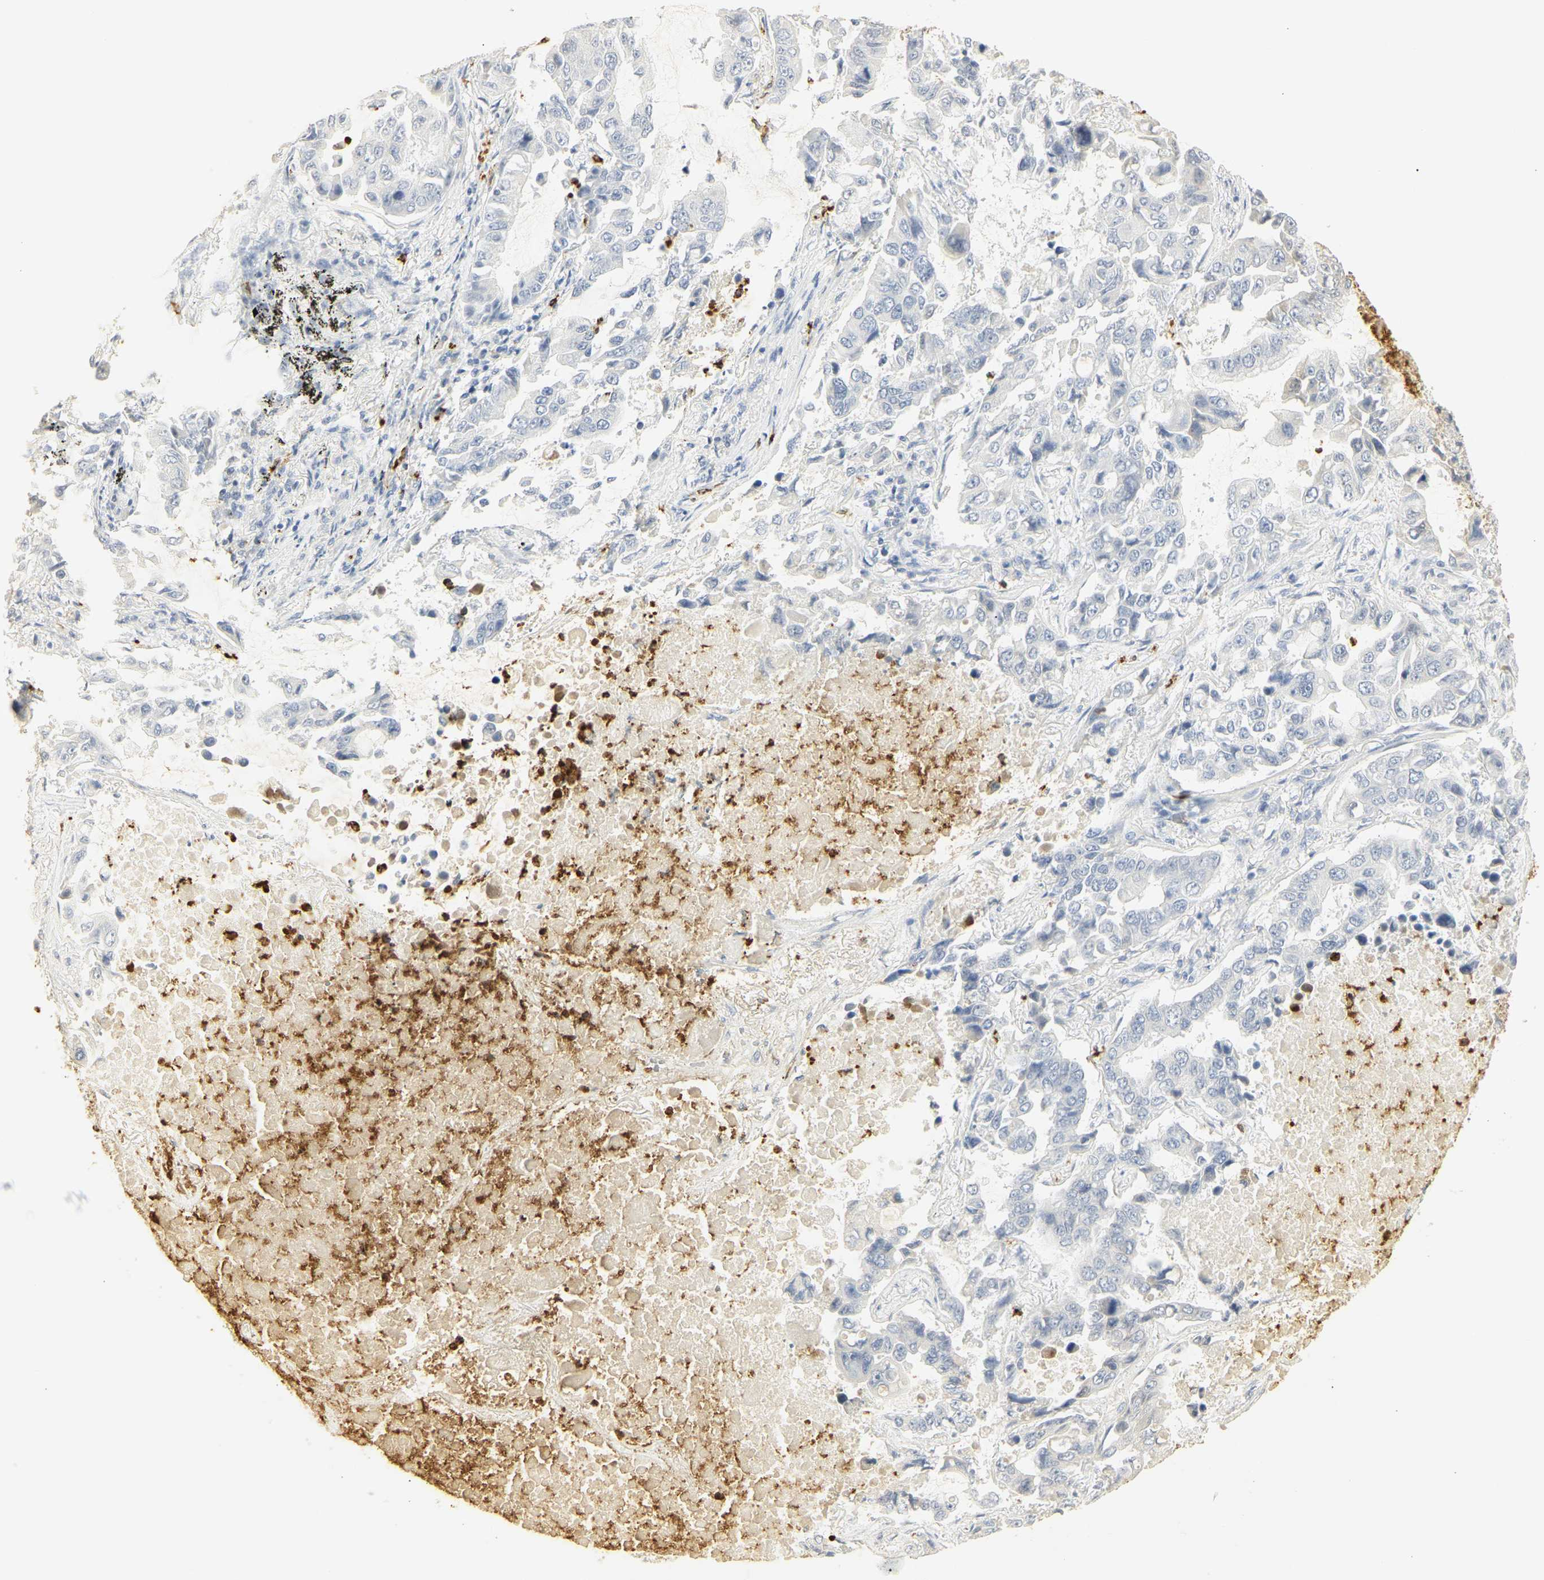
{"staining": {"intensity": "negative", "quantity": "none", "location": "none"}, "tissue": "lung cancer", "cell_type": "Tumor cells", "image_type": "cancer", "snomed": [{"axis": "morphology", "description": "Adenocarcinoma, NOS"}, {"axis": "topography", "description": "Lung"}], "caption": "DAB (3,3'-diaminobenzidine) immunohistochemical staining of adenocarcinoma (lung) reveals no significant positivity in tumor cells.", "gene": "MPO", "patient": {"sex": "male", "age": 64}}